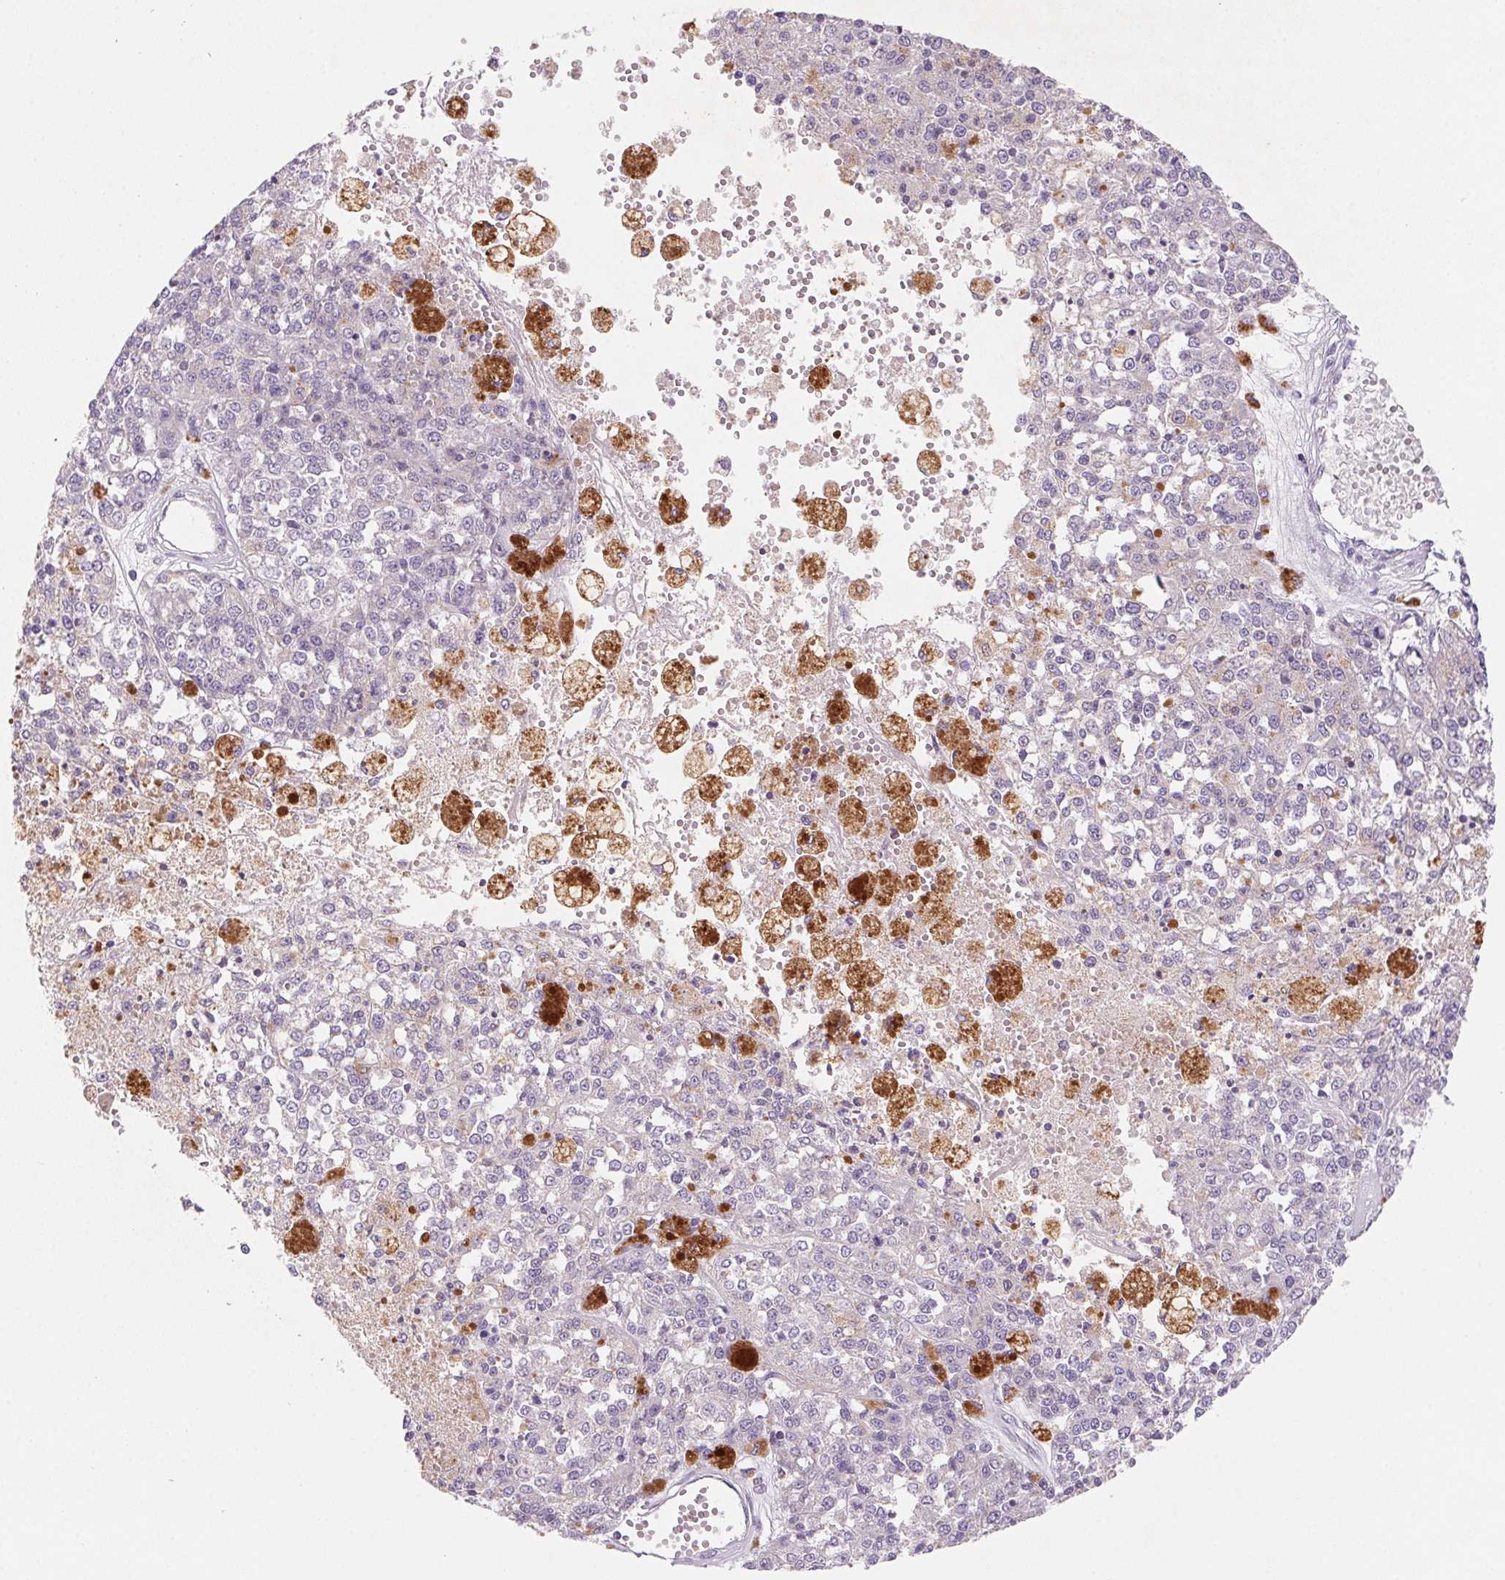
{"staining": {"intensity": "negative", "quantity": "none", "location": "none"}, "tissue": "melanoma", "cell_type": "Tumor cells", "image_type": "cancer", "snomed": [{"axis": "morphology", "description": "Malignant melanoma, Metastatic site"}, {"axis": "topography", "description": "Lymph node"}], "caption": "A photomicrograph of malignant melanoma (metastatic site) stained for a protein exhibits no brown staining in tumor cells. The staining is performed using DAB brown chromogen with nuclei counter-stained in using hematoxylin.", "gene": "DPPA5", "patient": {"sex": "female", "age": 64}}